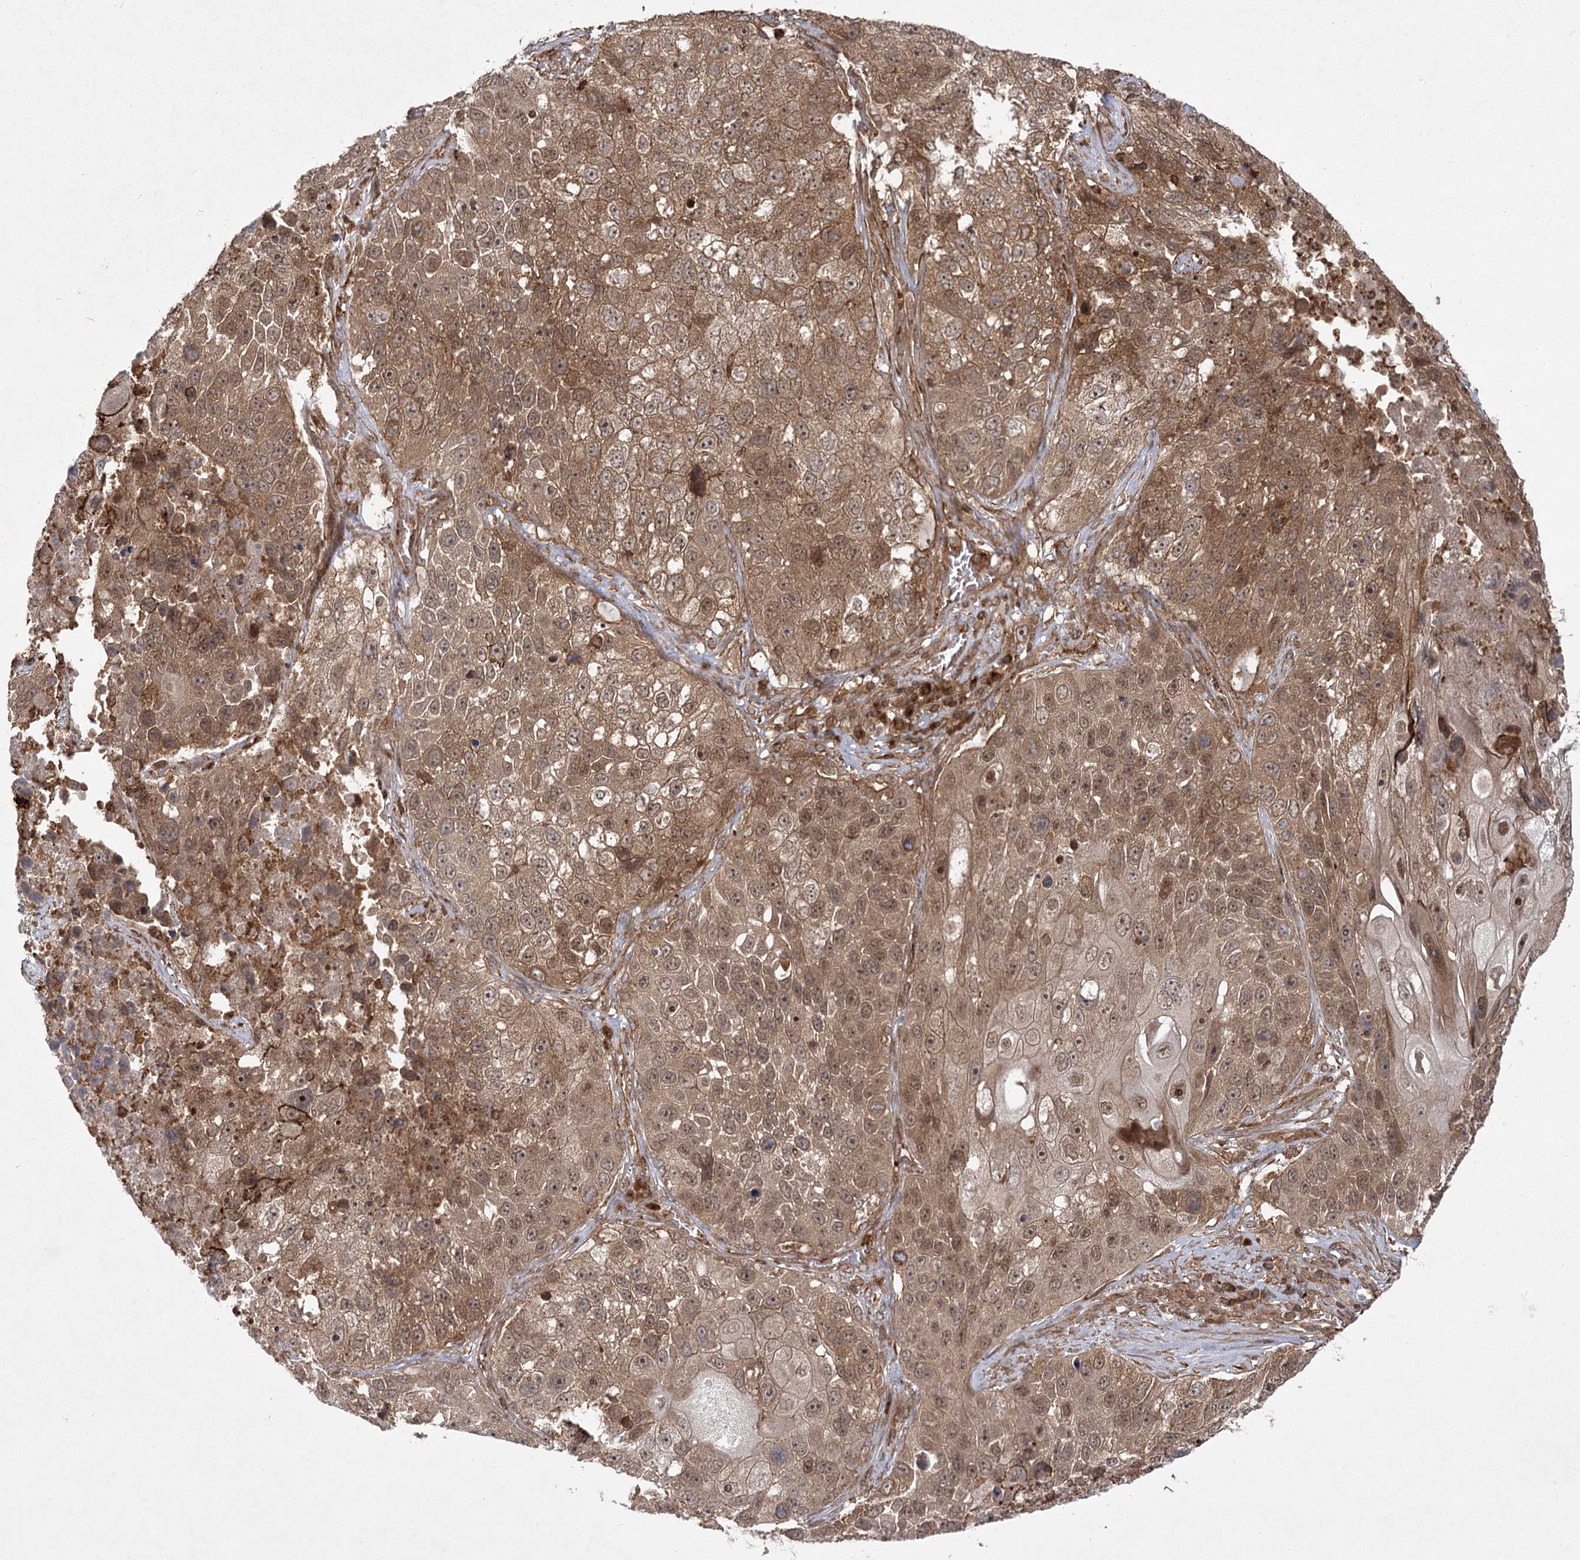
{"staining": {"intensity": "moderate", "quantity": ">75%", "location": "cytoplasmic/membranous,nuclear"}, "tissue": "lung cancer", "cell_type": "Tumor cells", "image_type": "cancer", "snomed": [{"axis": "morphology", "description": "Squamous cell carcinoma, NOS"}, {"axis": "topography", "description": "Lung"}], "caption": "IHC staining of squamous cell carcinoma (lung), which displays medium levels of moderate cytoplasmic/membranous and nuclear expression in about >75% of tumor cells indicating moderate cytoplasmic/membranous and nuclear protein staining. The staining was performed using DAB (3,3'-diaminobenzidine) (brown) for protein detection and nuclei were counterstained in hematoxylin (blue).", "gene": "MDFIC", "patient": {"sex": "male", "age": 61}}